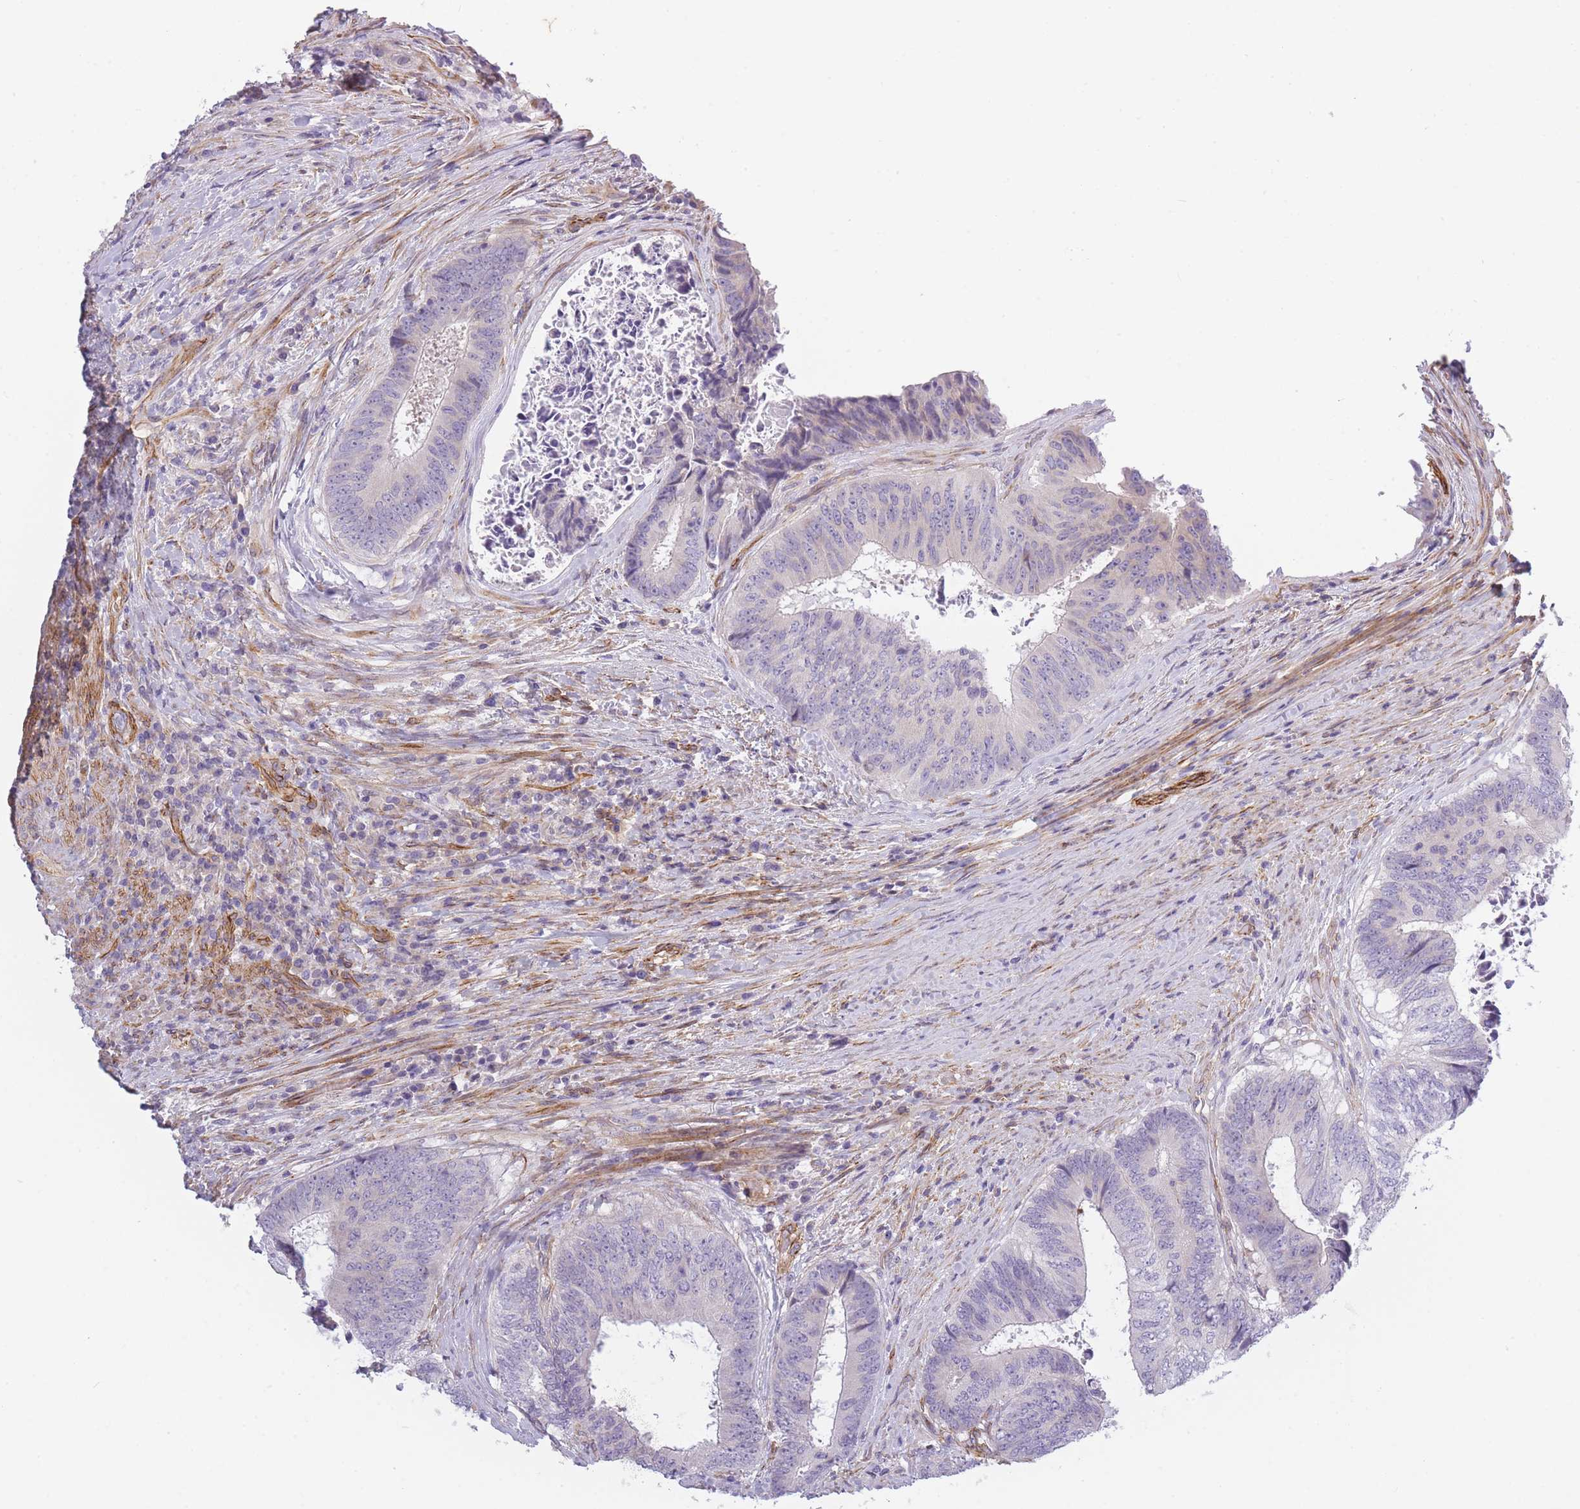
{"staining": {"intensity": "negative", "quantity": "none", "location": "none"}, "tissue": "colorectal cancer", "cell_type": "Tumor cells", "image_type": "cancer", "snomed": [{"axis": "morphology", "description": "Adenocarcinoma, NOS"}, {"axis": "topography", "description": "Rectum"}], "caption": "An IHC photomicrograph of adenocarcinoma (colorectal) is shown. There is no staining in tumor cells of adenocarcinoma (colorectal).", "gene": "OR6B3", "patient": {"sex": "male", "age": 72}}